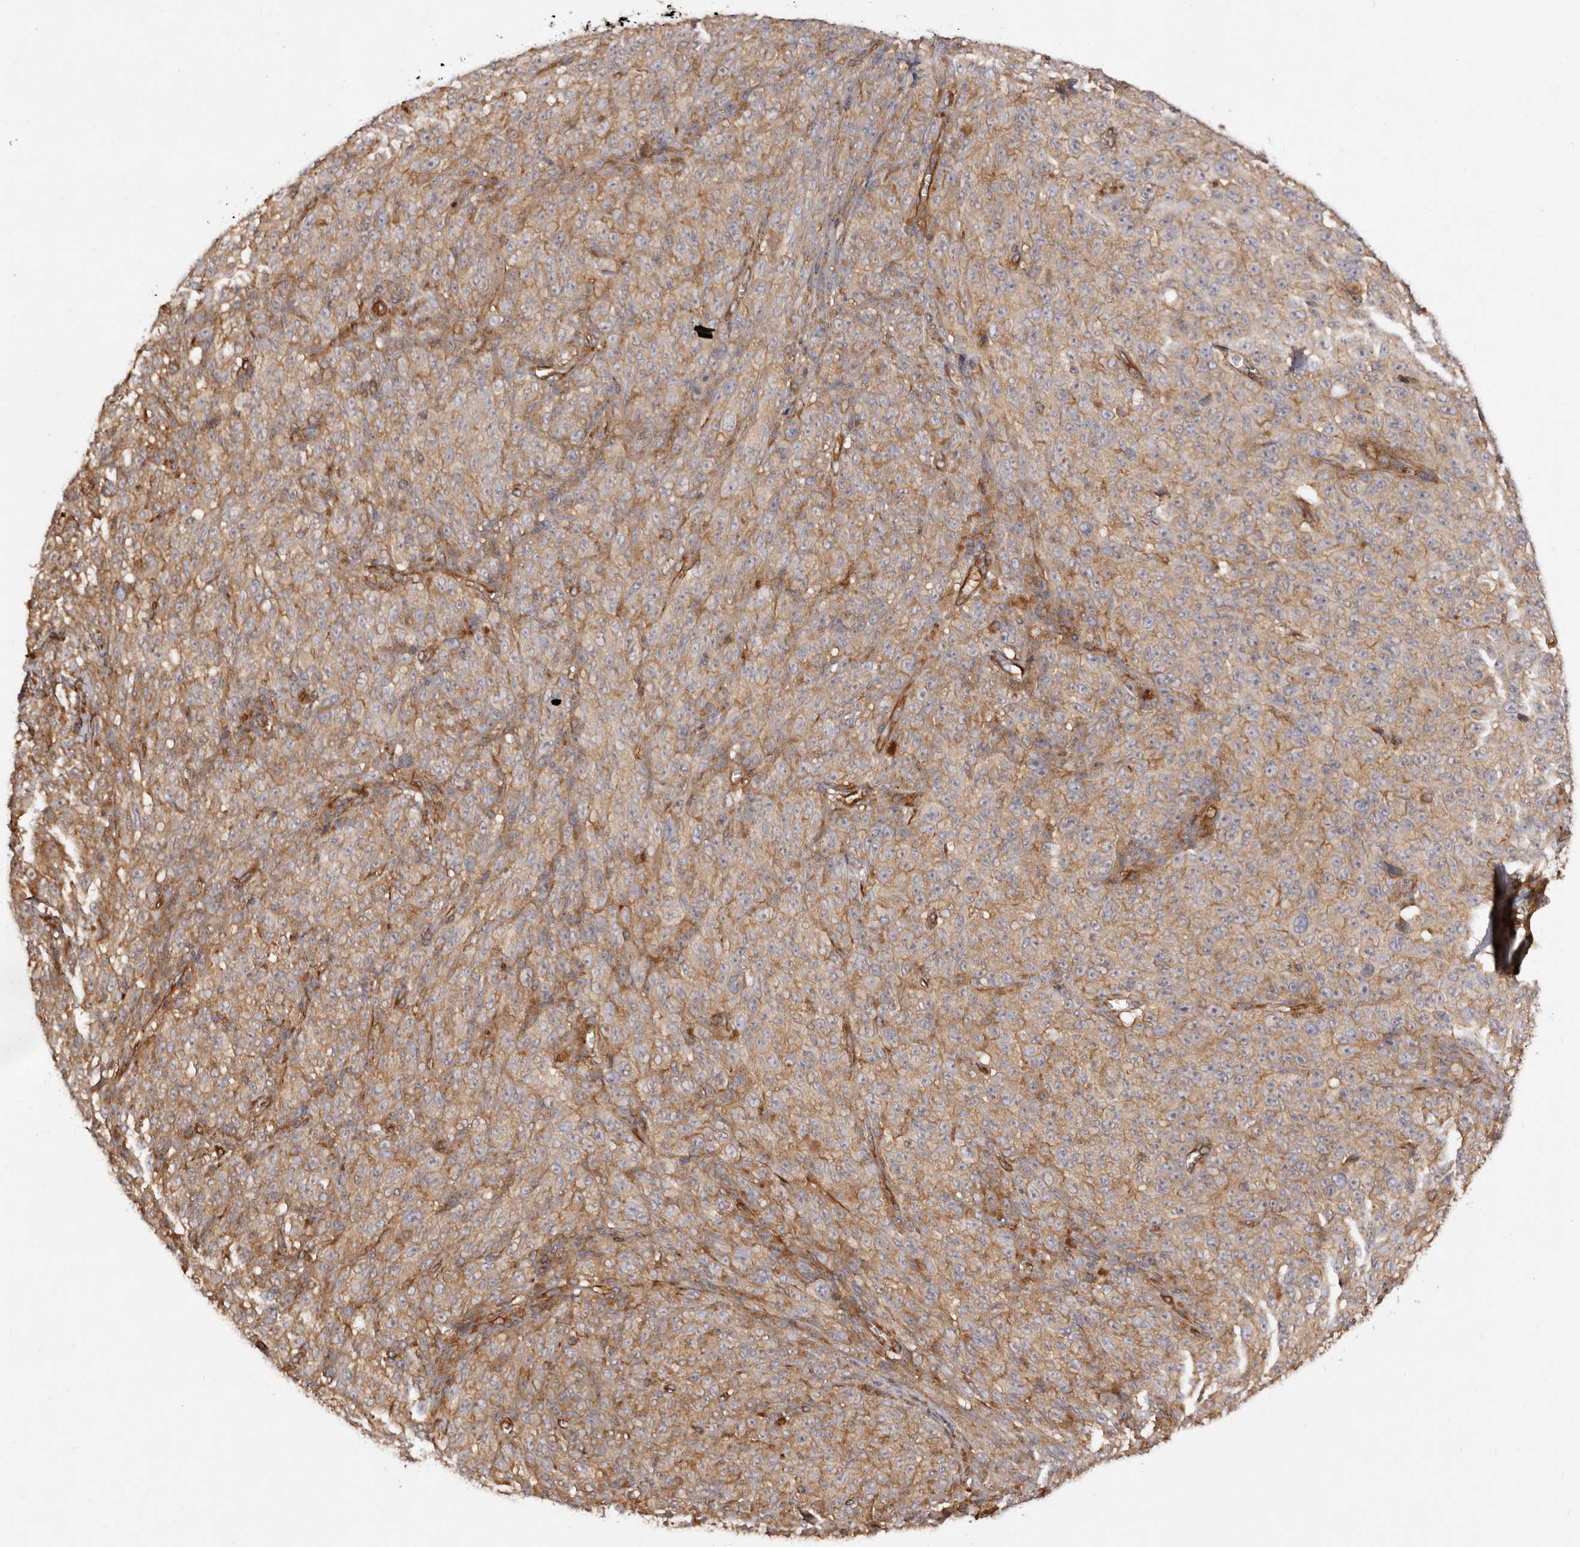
{"staining": {"intensity": "moderate", "quantity": ">75%", "location": "cytoplasmic/membranous"}, "tissue": "melanoma", "cell_type": "Tumor cells", "image_type": "cancer", "snomed": [{"axis": "morphology", "description": "Malignant melanoma, NOS"}, {"axis": "topography", "description": "Skin"}], "caption": "Malignant melanoma stained for a protein displays moderate cytoplasmic/membranous positivity in tumor cells. (Stains: DAB (3,3'-diaminobenzidine) in brown, nuclei in blue, Microscopy: brightfield microscopy at high magnification).", "gene": "RPS6", "patient": {"sex": "female", "age": 82}}